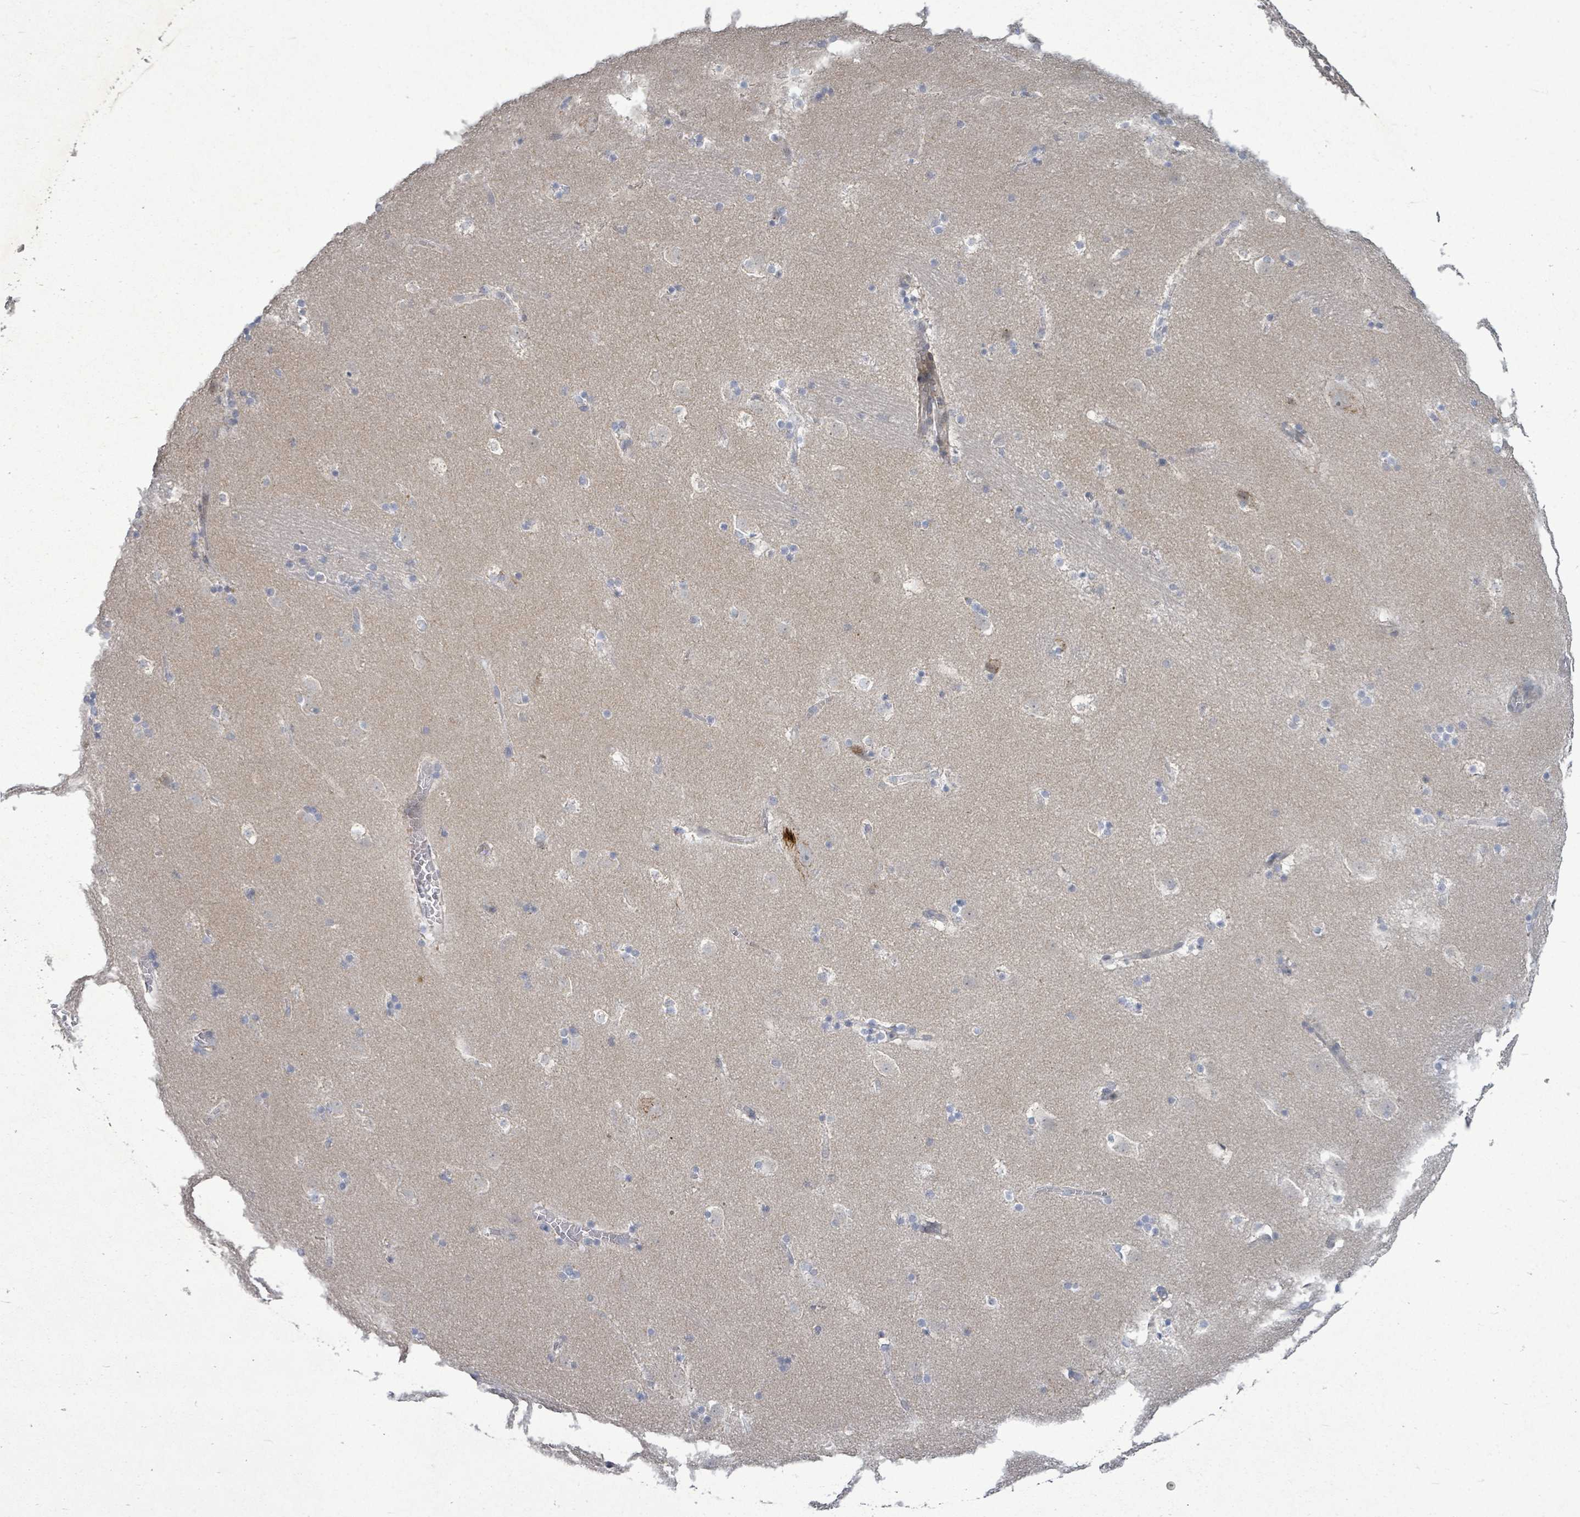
{"staining": {"intensity": "negative", "quantity": "none", "location": "none"}, "tissue": "caudate", "cell_type": "Glial cells", "image_type": "normal", "snomed": [{"axis": "morphology", "description": "Normal tissue, NOS"}, {"axis": "topography", "description": "Lateral ventricle wall"}], "caption": "Histopathology image shows no significant protein staining in glial cells of normal caudate. Nuclei are stained in blue.", "gene": "ZFPM1", "patient": {"sex": "male", "age": 45}}